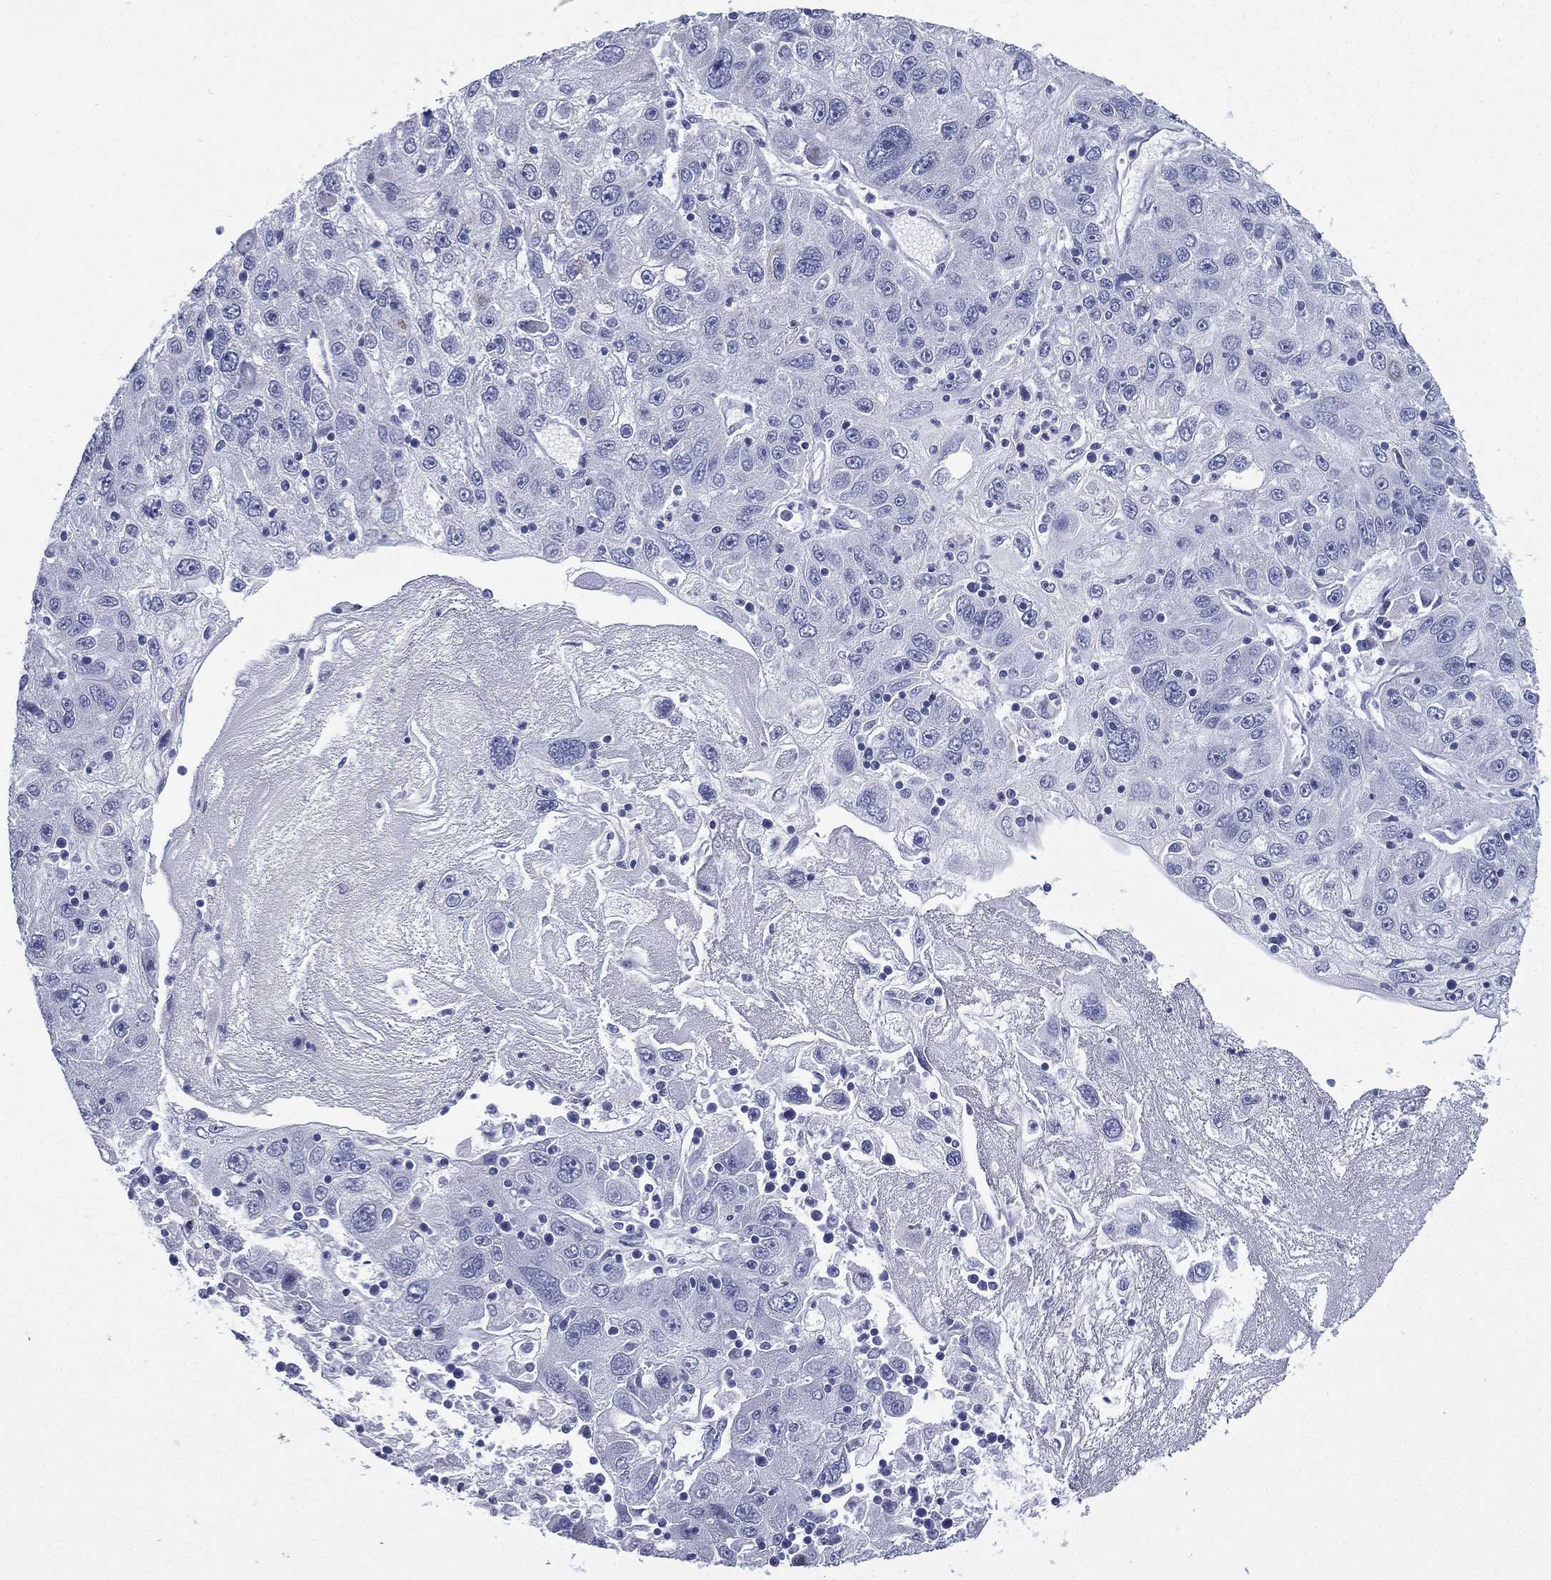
{"staining": {"intensity": "negative", "quantity": "none", "location": "none"}, "tissue": "stomach cancer", "cell_type": "Tumor cells", "image_type": "cancer", "snomed": [{"axis": "morphology", "description": "Adenocarcinoma, NOS"}, {"axis": "topography", "description": "Stomach"}], "caption": "Tumor cells are negative for protein expression in human stomach cancer.", "gene": "FCER2", "patient": {"sex": "male", "age": 56}}